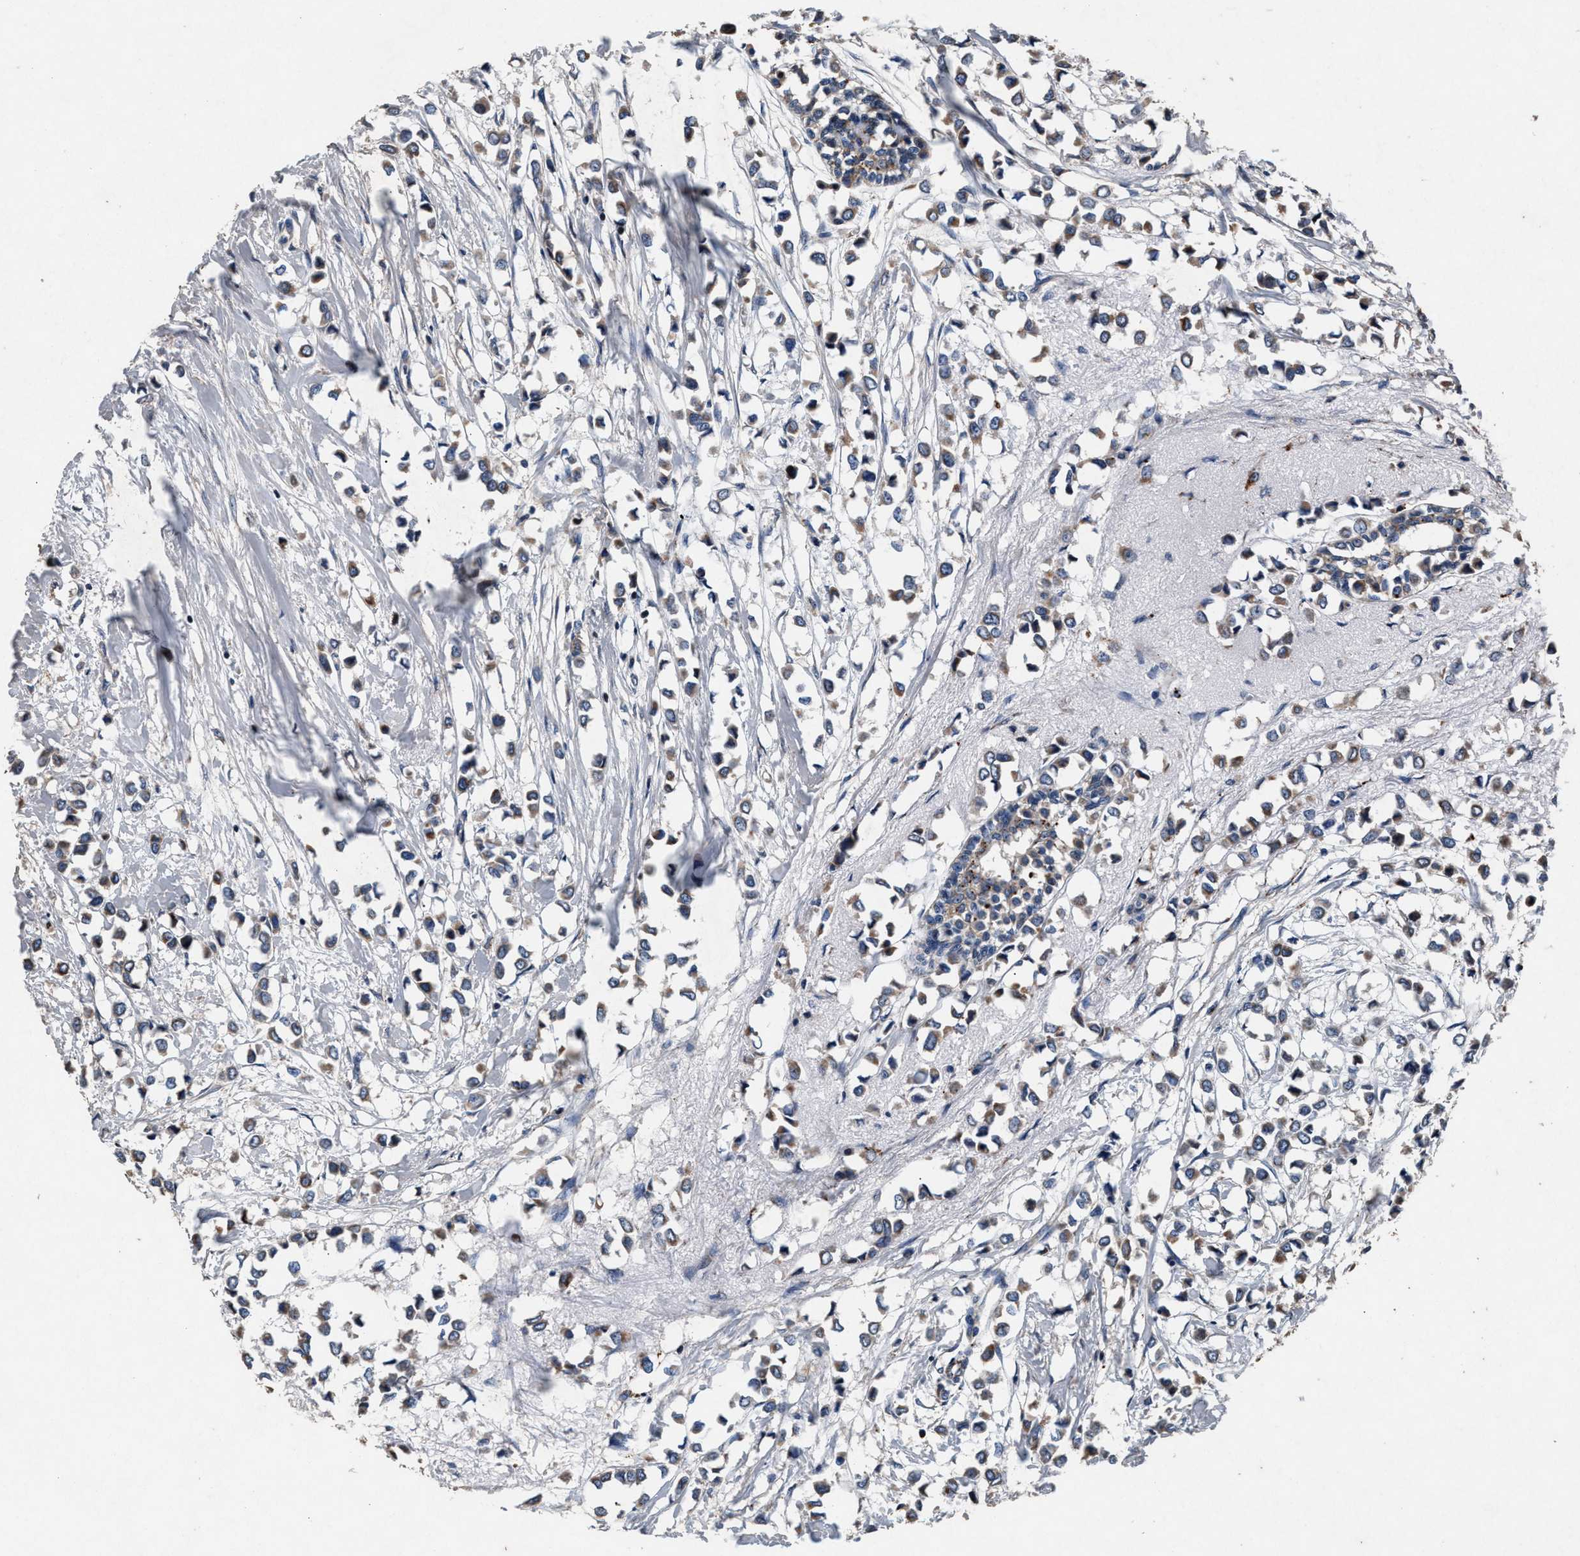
{"staining": {"intensity": "moderate", "quantity": "25%-75%", "location": "cytoplasmic/membranous"}, "tissue": "breast cancer", "cell_type": "Tumor cells", "image_type": "cancer", "snomed": [{"axis": "morphology", "description": "Lobular carcinoma"}, {"axis": "topography", "description": "Breast"}], "caption": "DAB immunohistochemical staining of breast cancer exhibits moderate cytoplasmic/membranous protein expression in about 25%-75% of tumor cells.", "gene": "PKD2L1", "patient": {"sex": "female", "age": 51}}